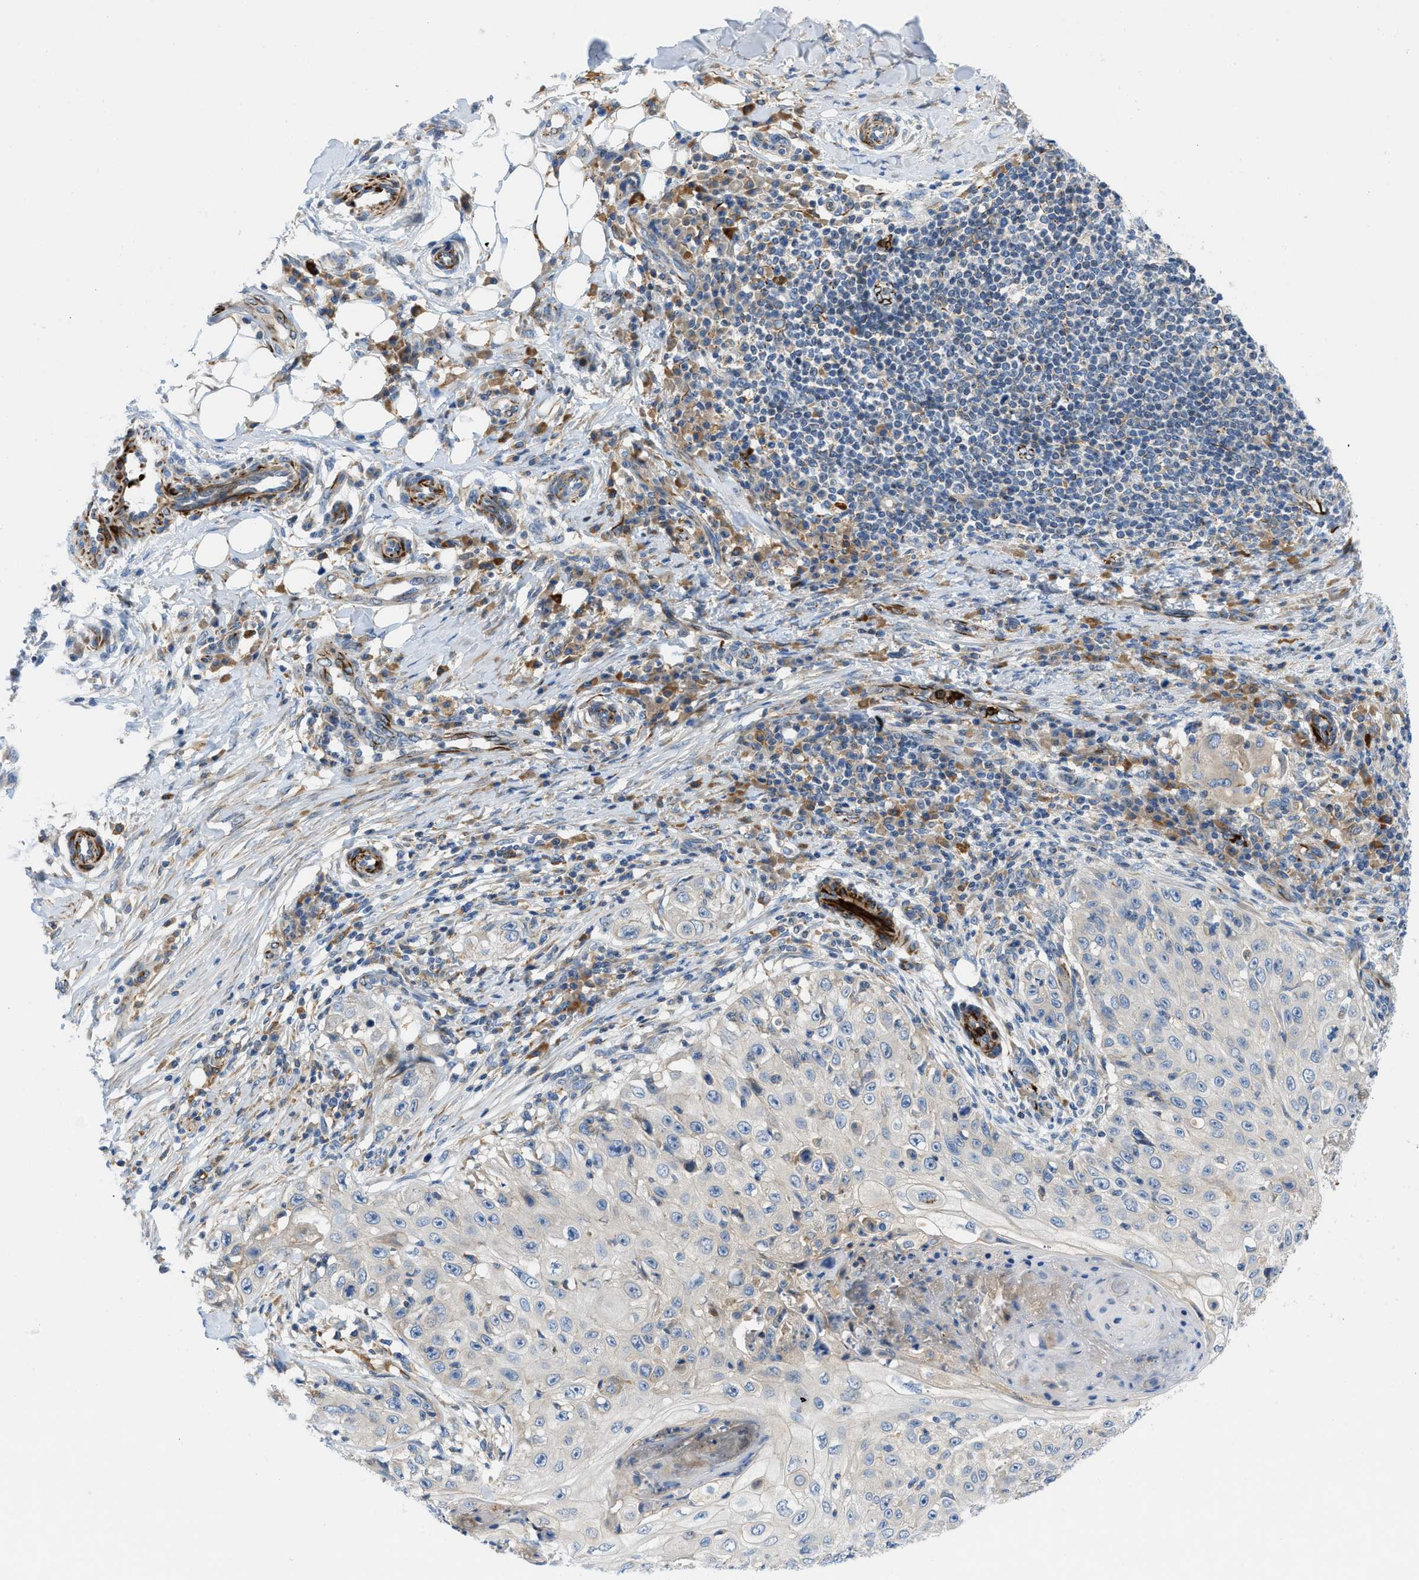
{"staining": {"intensity": "negative", "quantity": "none", "location": "none"}, "tissue": "skin cancer", "cell_type": "Tumor cells", "image_type": "cancer", "snomed": [{"axis": "morphology", "description": "Squamous cell carcinoma, NOS"}, {"axis": "topography", "description": "Skin"}], "caption": "Protein analysis of skin squamous cell carcinoma displays no significant positivity in tumor cells. The staining was performed using DAB (3,3'-diaminobenzidine) to visualize the protein expression in brown, while the nuclei were stained in blue with hematoxylin (Magnification: 20x).", "gene": "ZNF831", "patient": {"sex": "male", "age": 86}}